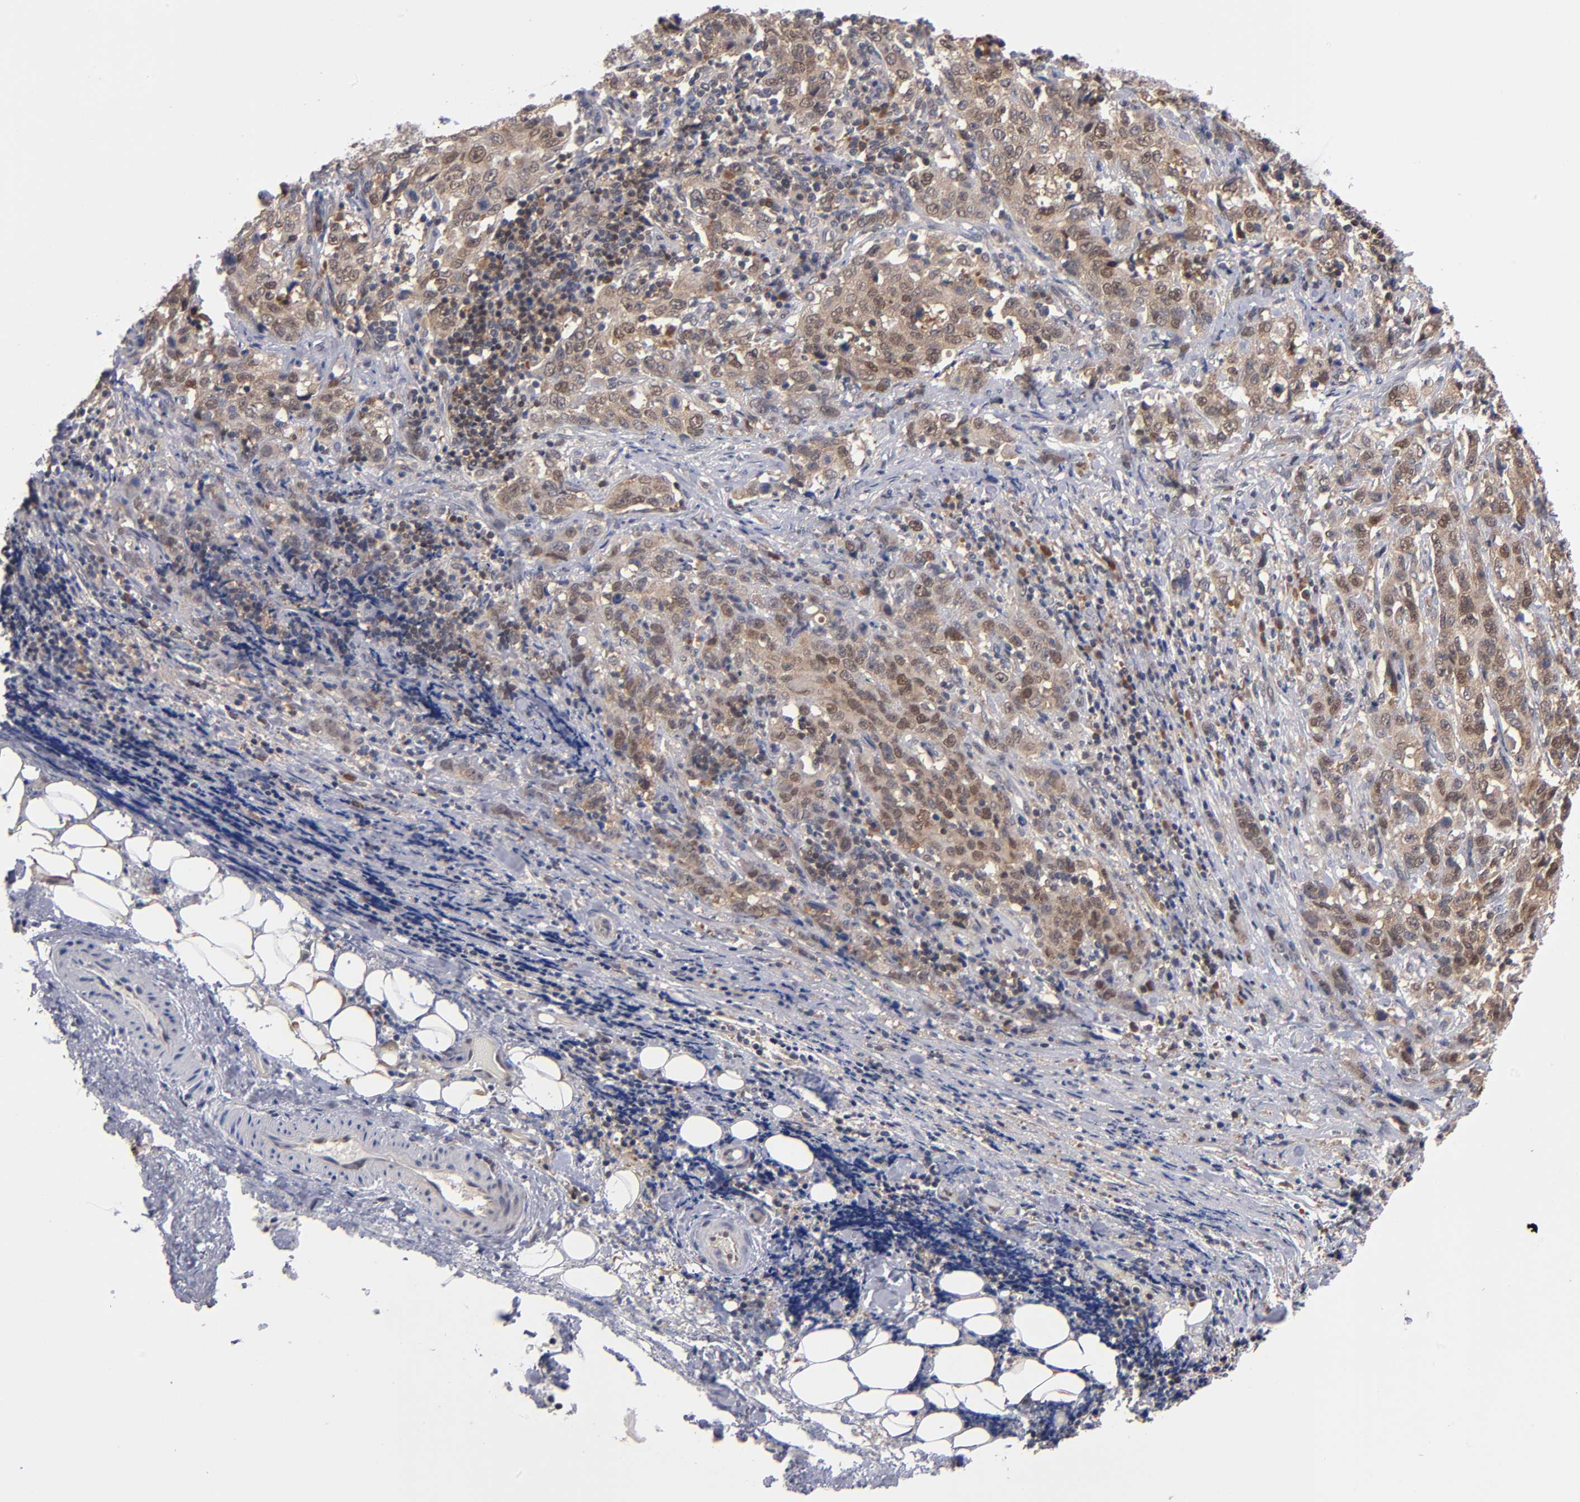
{"staining": {"intensity": "moderate", "quantity": ">75%", "location": "cytoplasmic/membranous"}, "tissue": "stomach cancer", "cell_type": "Tumor cells", "image_type": "cancer", "snomed": [{"axis": "morphology", "description": "Adenocarcinoma, NOS"}, {"axis": "topography", "description": "Stomach"}], "caption": "Protein staining by immunohistochemistry exhibits moderate cytoplasmic/membranous expression in about >75% of tumor cells in stomach cancer.", "gene": "ALG13", "patient": {"sex": "male", "age": 48}}